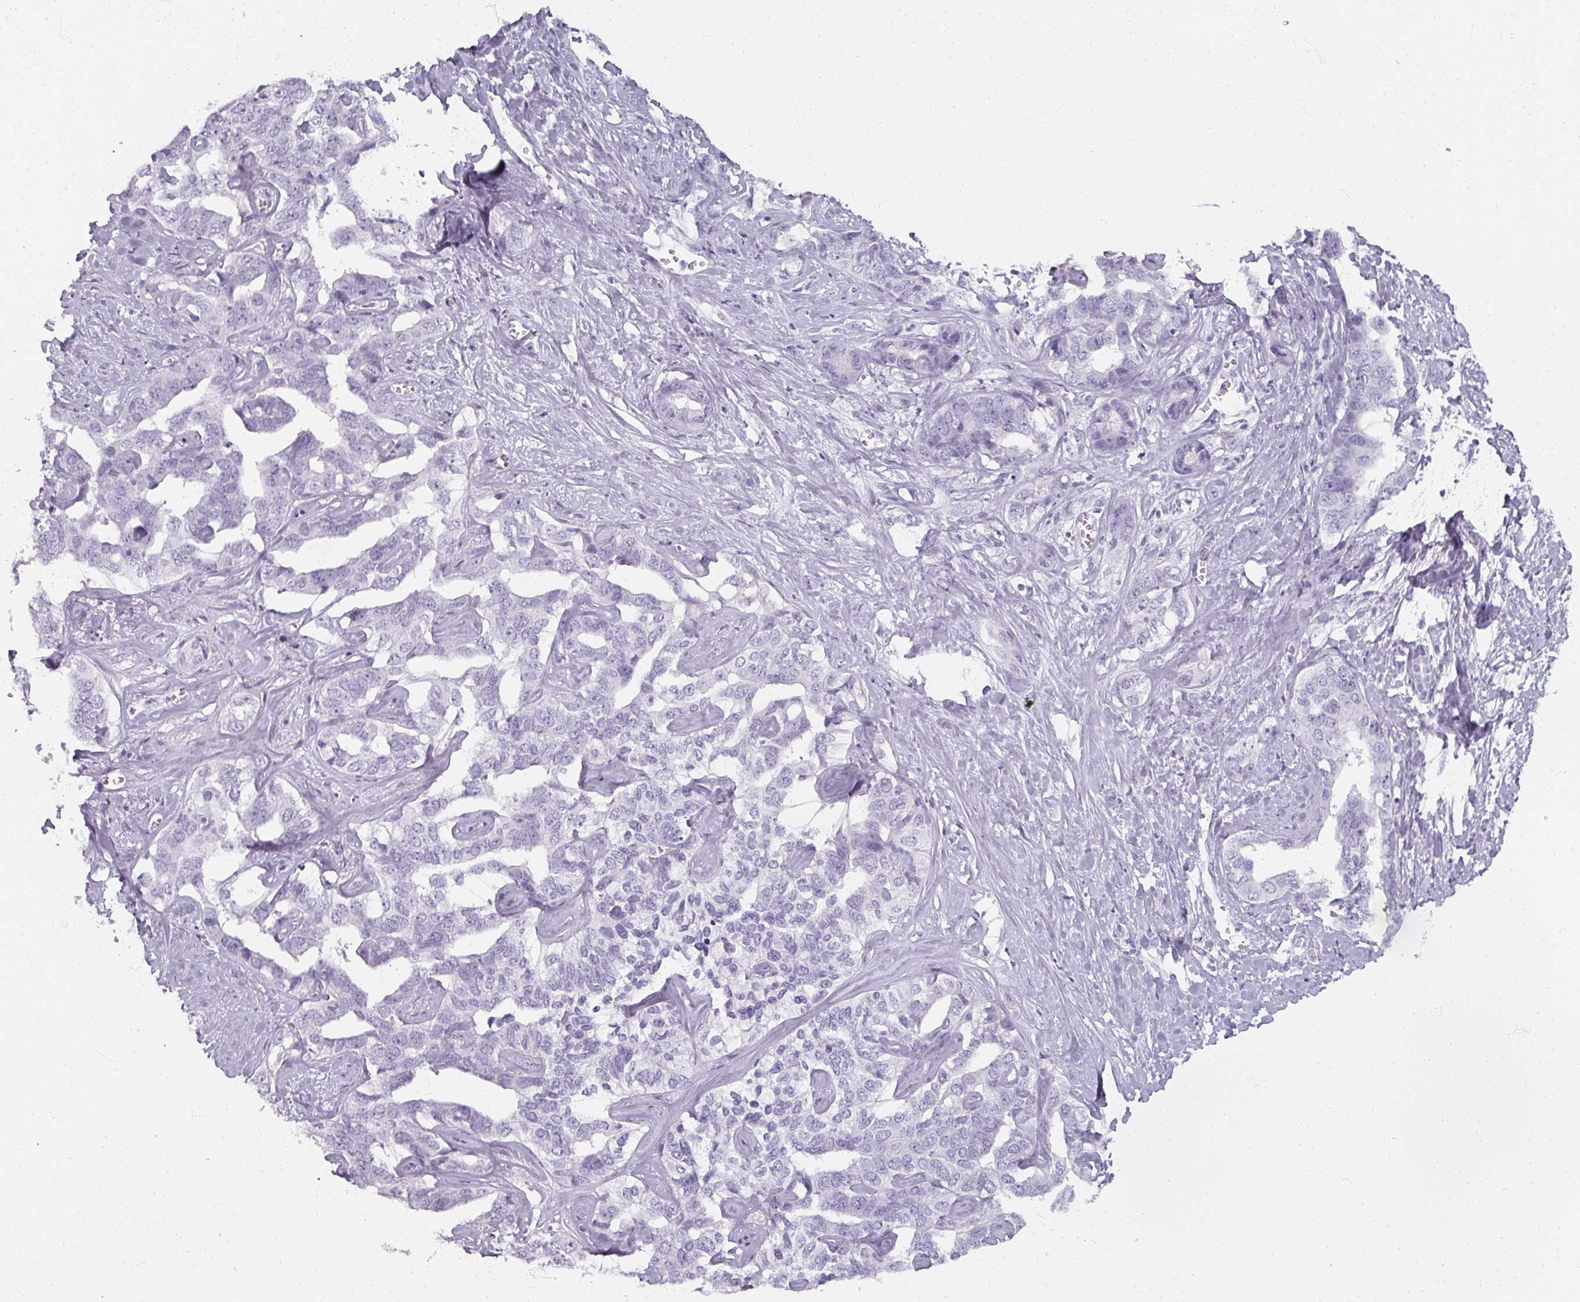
{"staining": {"intensity": "negative", "quantity": "none", "location": "none"}, "tissue": "liver cancer", "cell_type": "Tumor cells", "image_type": "cancer", "snomed": [{"axis": "morphology", "description": "Cholangiocarcinoma"}, {"axis": "topography", "description": "Liver"}], "caption": "Immunohistochemical staining of human liver cancer shows no significant expression in tumor cells.", "gene": "REG3G", "patient": {"sex": "male", "age": 59}}